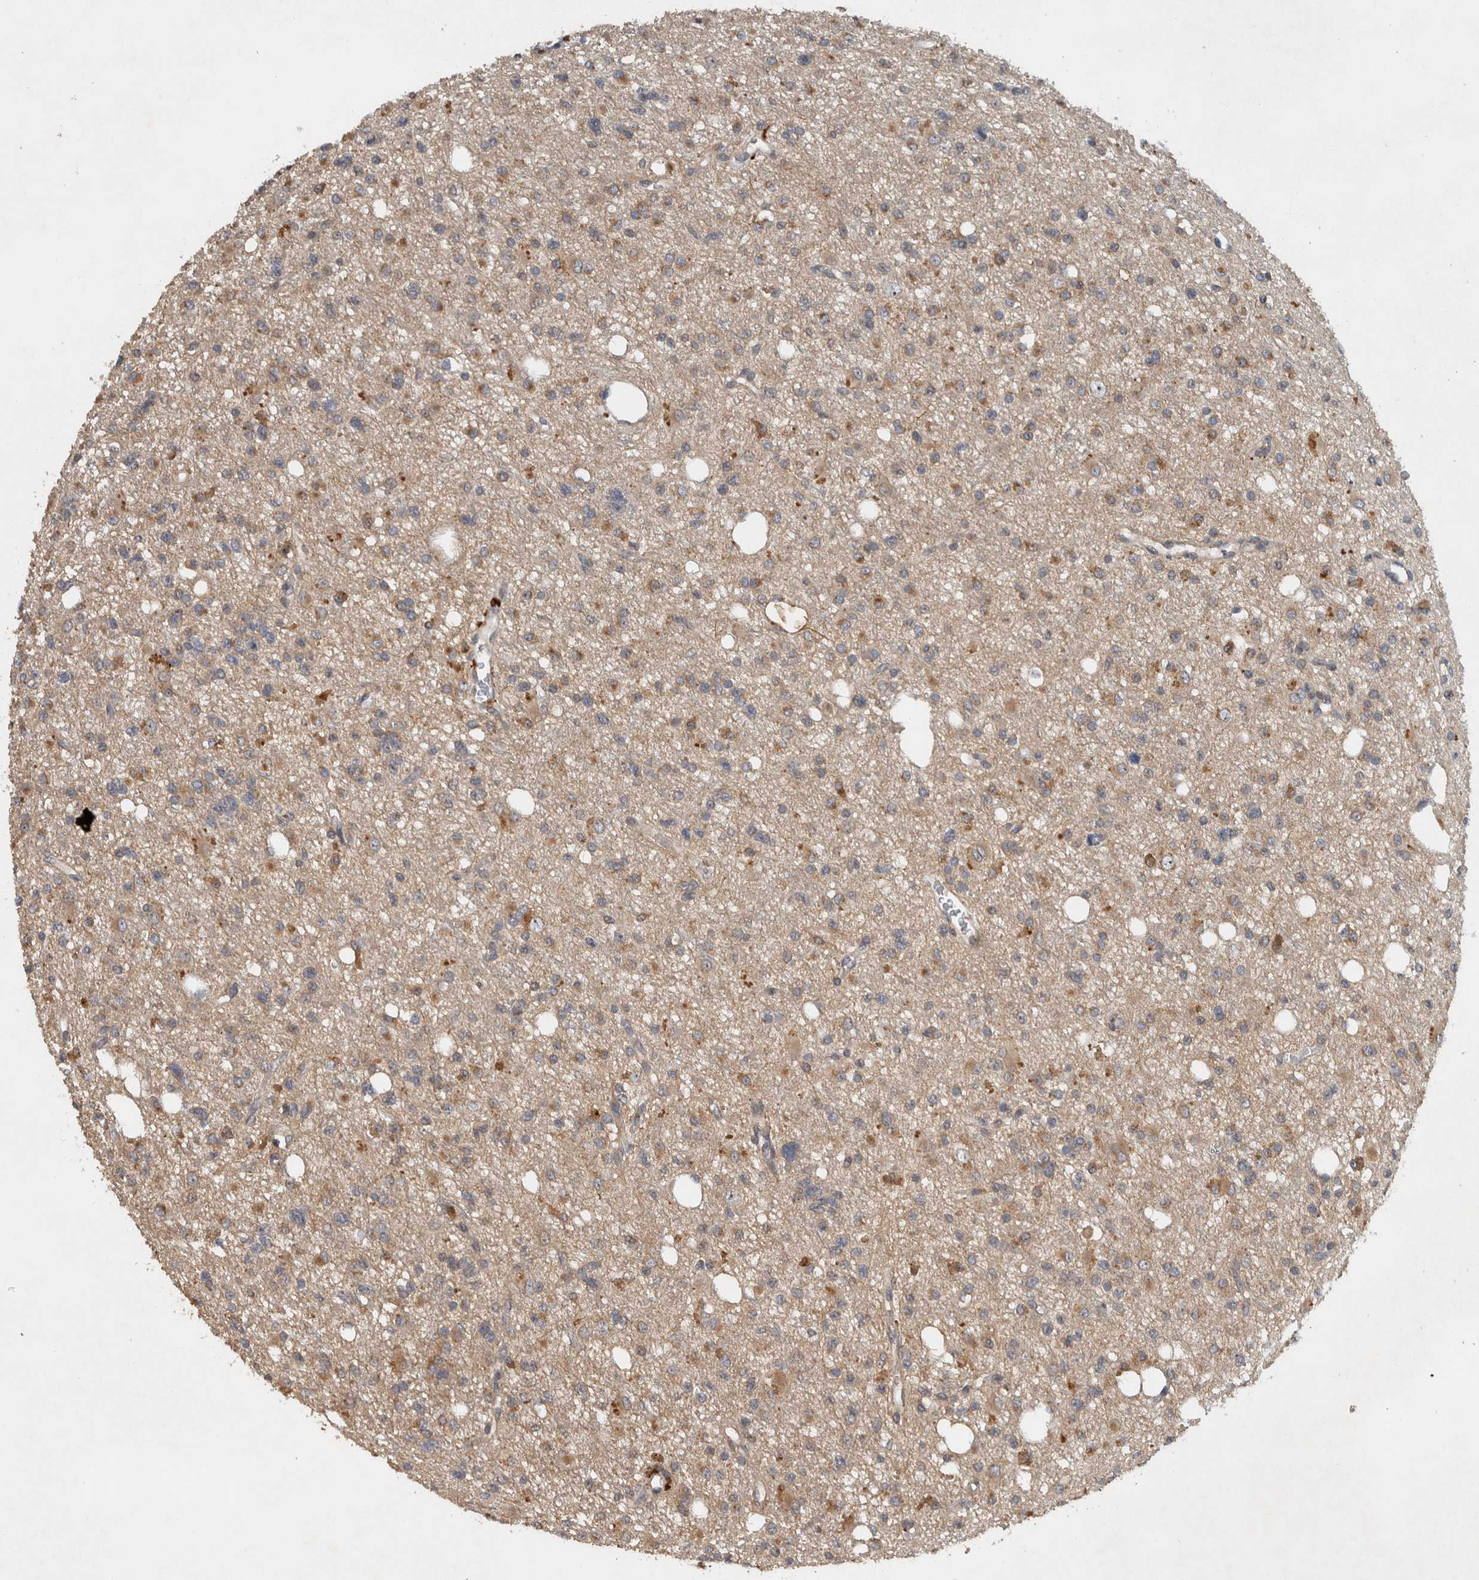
{"staining": {"intensity": "moderate", "quantity": "<25%", "location": "cytoplasmic/membranous"}, "tissue": "glioma", "cell_type": "Tumor cells", "image_type": "cancer", "snomed": [{"axis": "morphology", "description": "Glioma, malignant, High grade"}, {"axis": "topography", "description": "Brain"}], "caption": "A micrograph showing moderate cytoplasmic/membranous expression in approximately <25% of tumor cells in glioma, as visualized by brown immunohistochemical staining.", "gene": "GPR137B", "patient": {"sex": "female", "age": 62}}